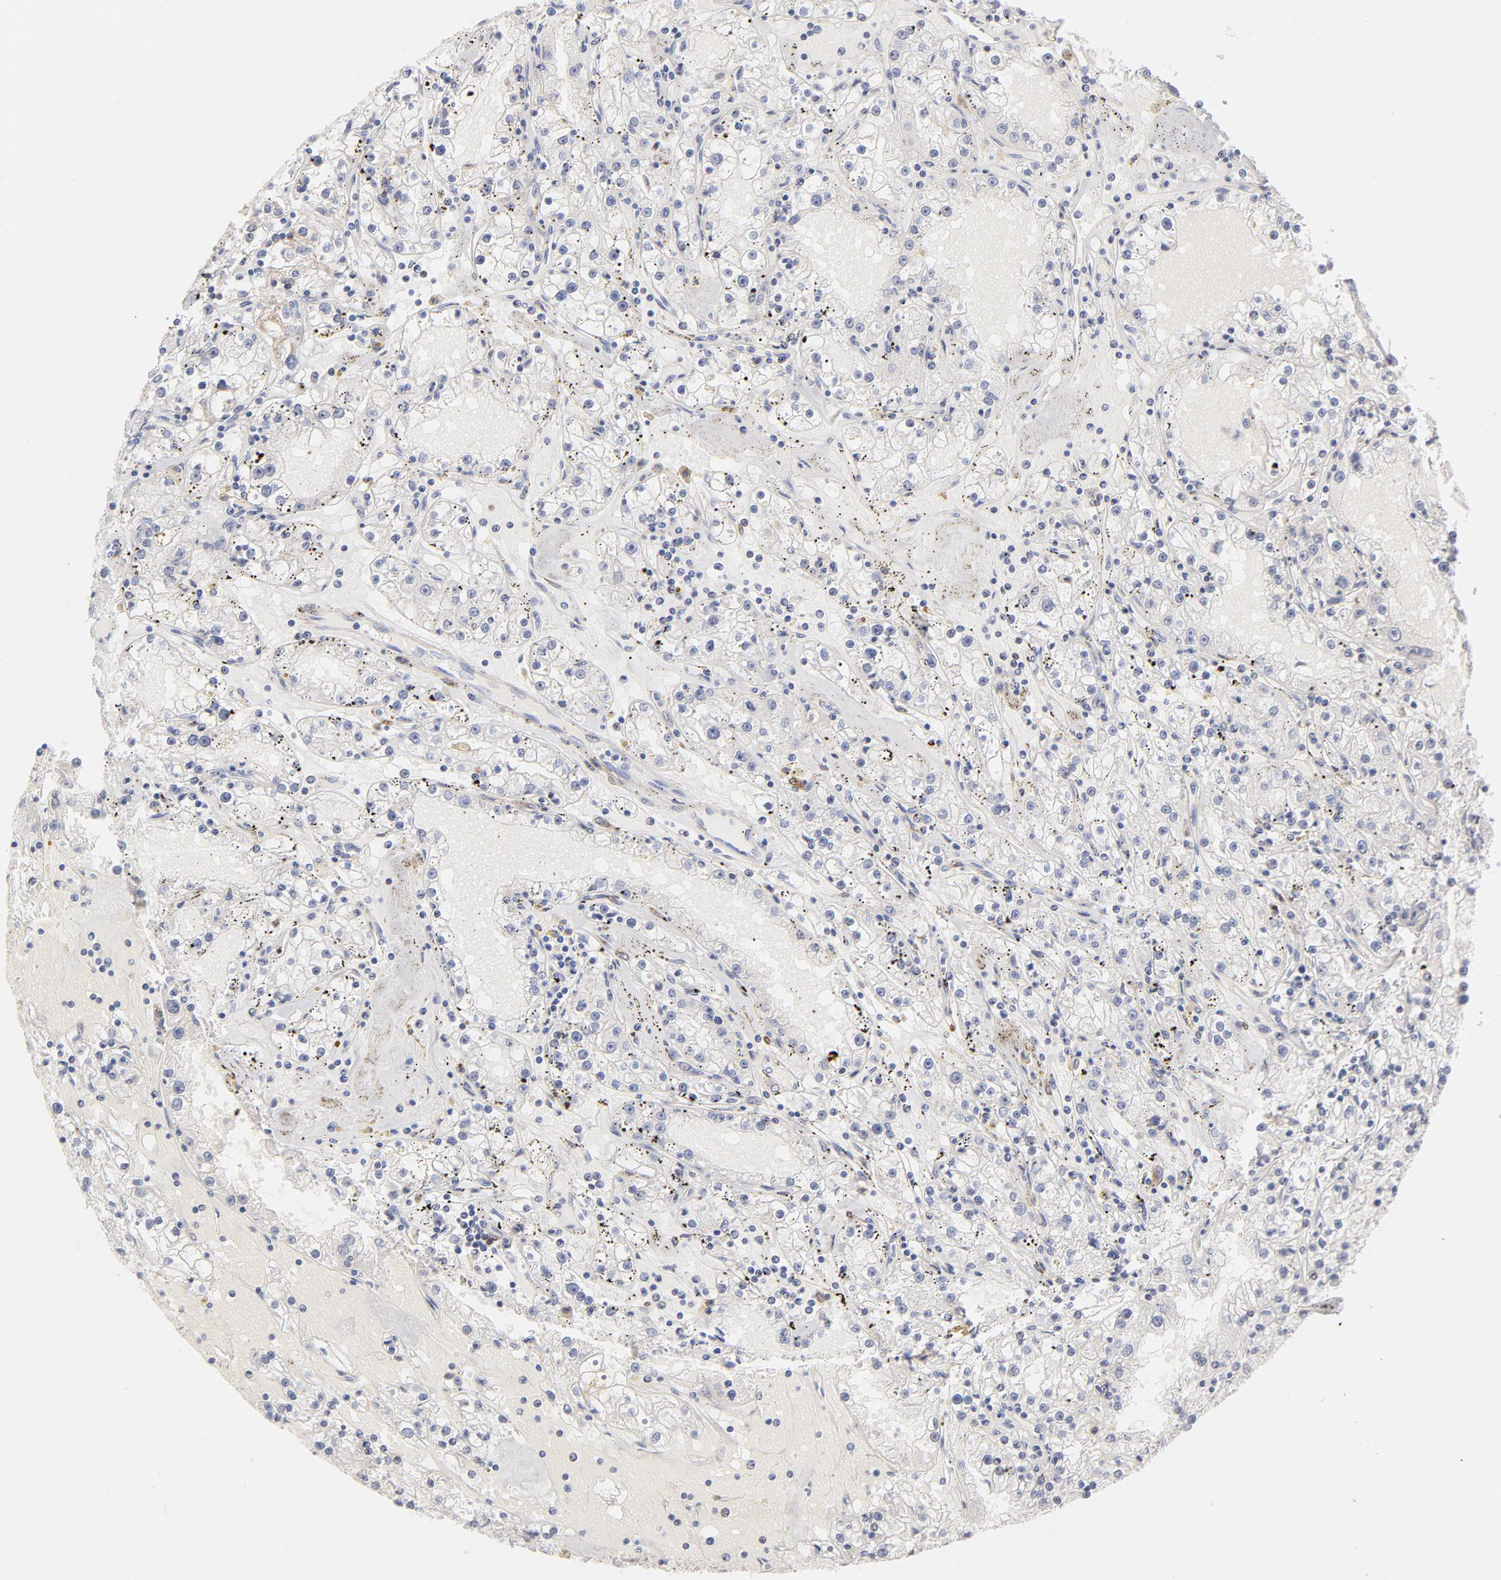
{"staining": {"intensity": "negative", "quantity": "none", "location": "none"}, "tissue": "renal cancer", "cell_type": "Tumor cells", "image_type": "cancer", "snomed": [{"axis": "morphology", "description": "Adenocarcinoma, NOS"}, {"axis": "topography", "description": "Kidney"}], "caption": "Renal cancer (adenocarcinoma) was stained to show a protein in brown. There is no significant positivity in tumor cells.", "gene": "MID1", "patient": {"sex": "male", "age": 56}}